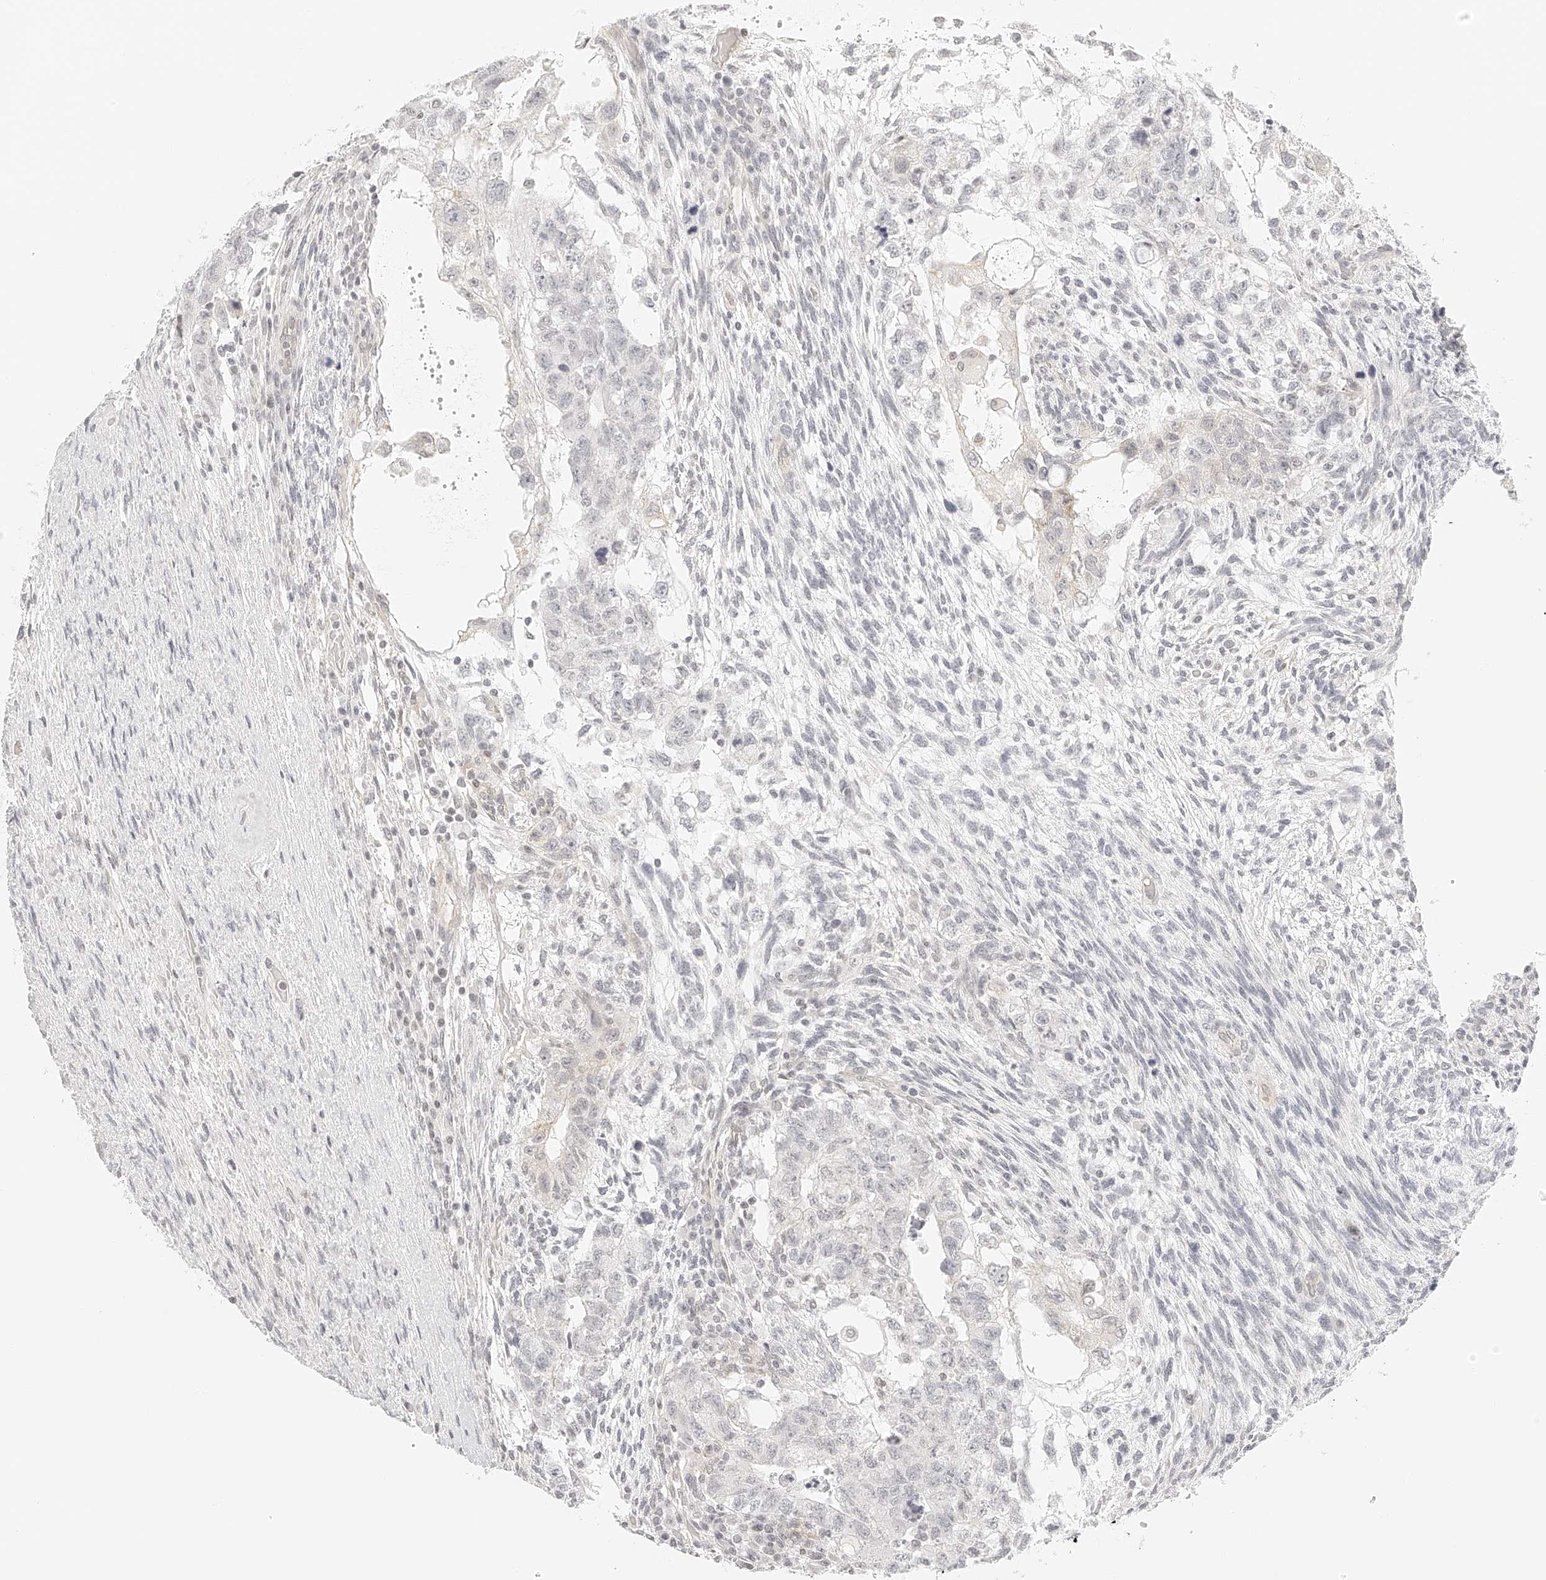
{"staining": {"intensity": "negative", "quantity": "none", "location": "none"}, "tissue": "testis cancer", "cell_type": "Tumor cells", "image_type": "cancer", "snomed": [{"axis": "morphology", "description": "Normal tissue, NOS"}, {"axis": "morphology", "description": "Carcinoma, Embryonal, NOS"}, {"axis": "topography", "description": "Testis"}], "caption": "Immunohistochemical staining of human embryonal carcinoma (testis) exhibits no significant staining in tumor cells.", "gene": "ZFP69", "patient": {"sex": "male", "age": 36}}